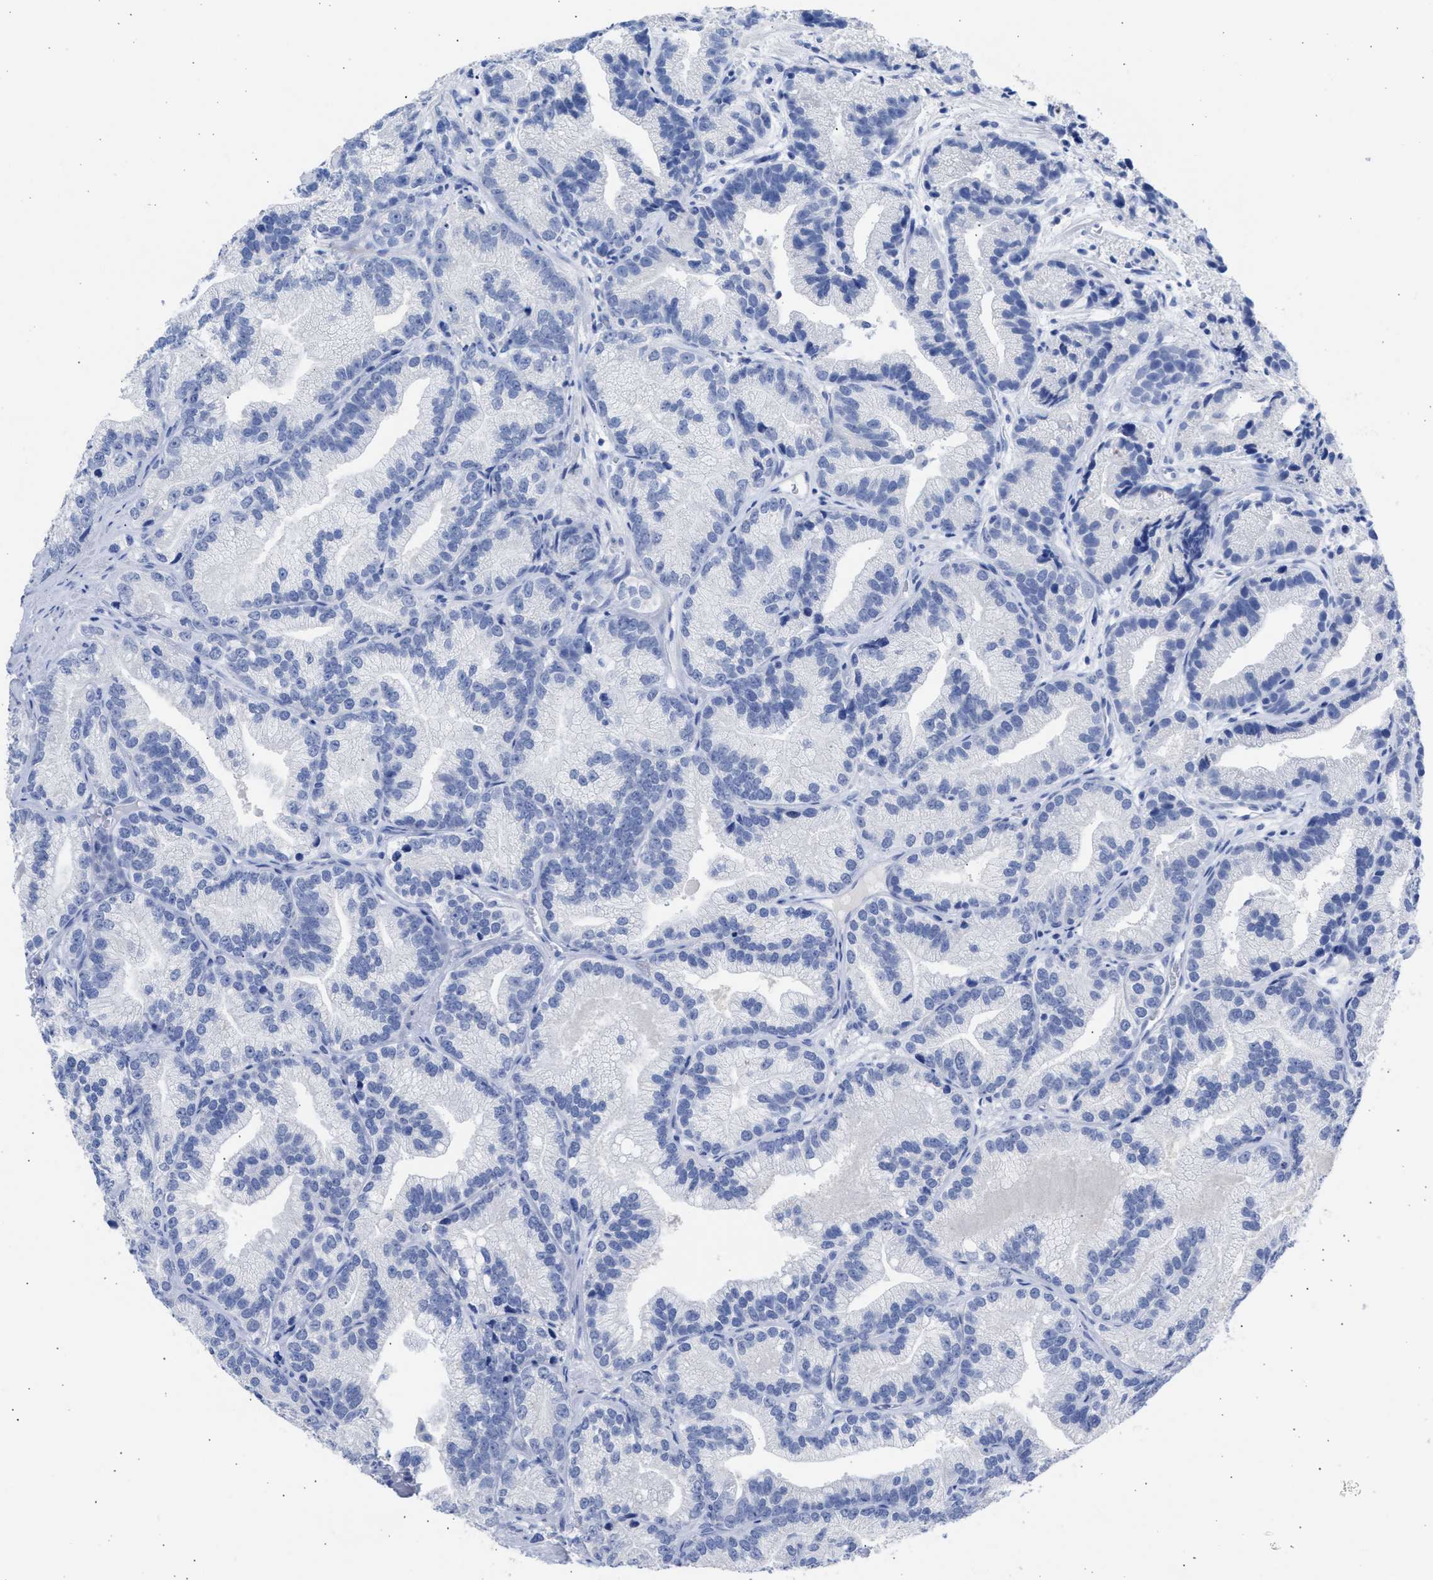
{"staining": {"intensity": "negative", "quantity": "none", "location": "none"}, "tissue": "prostate cancer", "cell_type": "Tumor cells", "image_type": "cancer", "snomed": [{"axis": "morphology", "description": "Adenocarcinoma, Low grade"}, {"axis": "topography", "description": "Prostate"}], "caption": "There is no significant expression in tumor cells of prostate cancer (adenocarcinoma (low-grade)).", "gene": "NCAM1", "patient": {"sex": "male", "age": 89}}